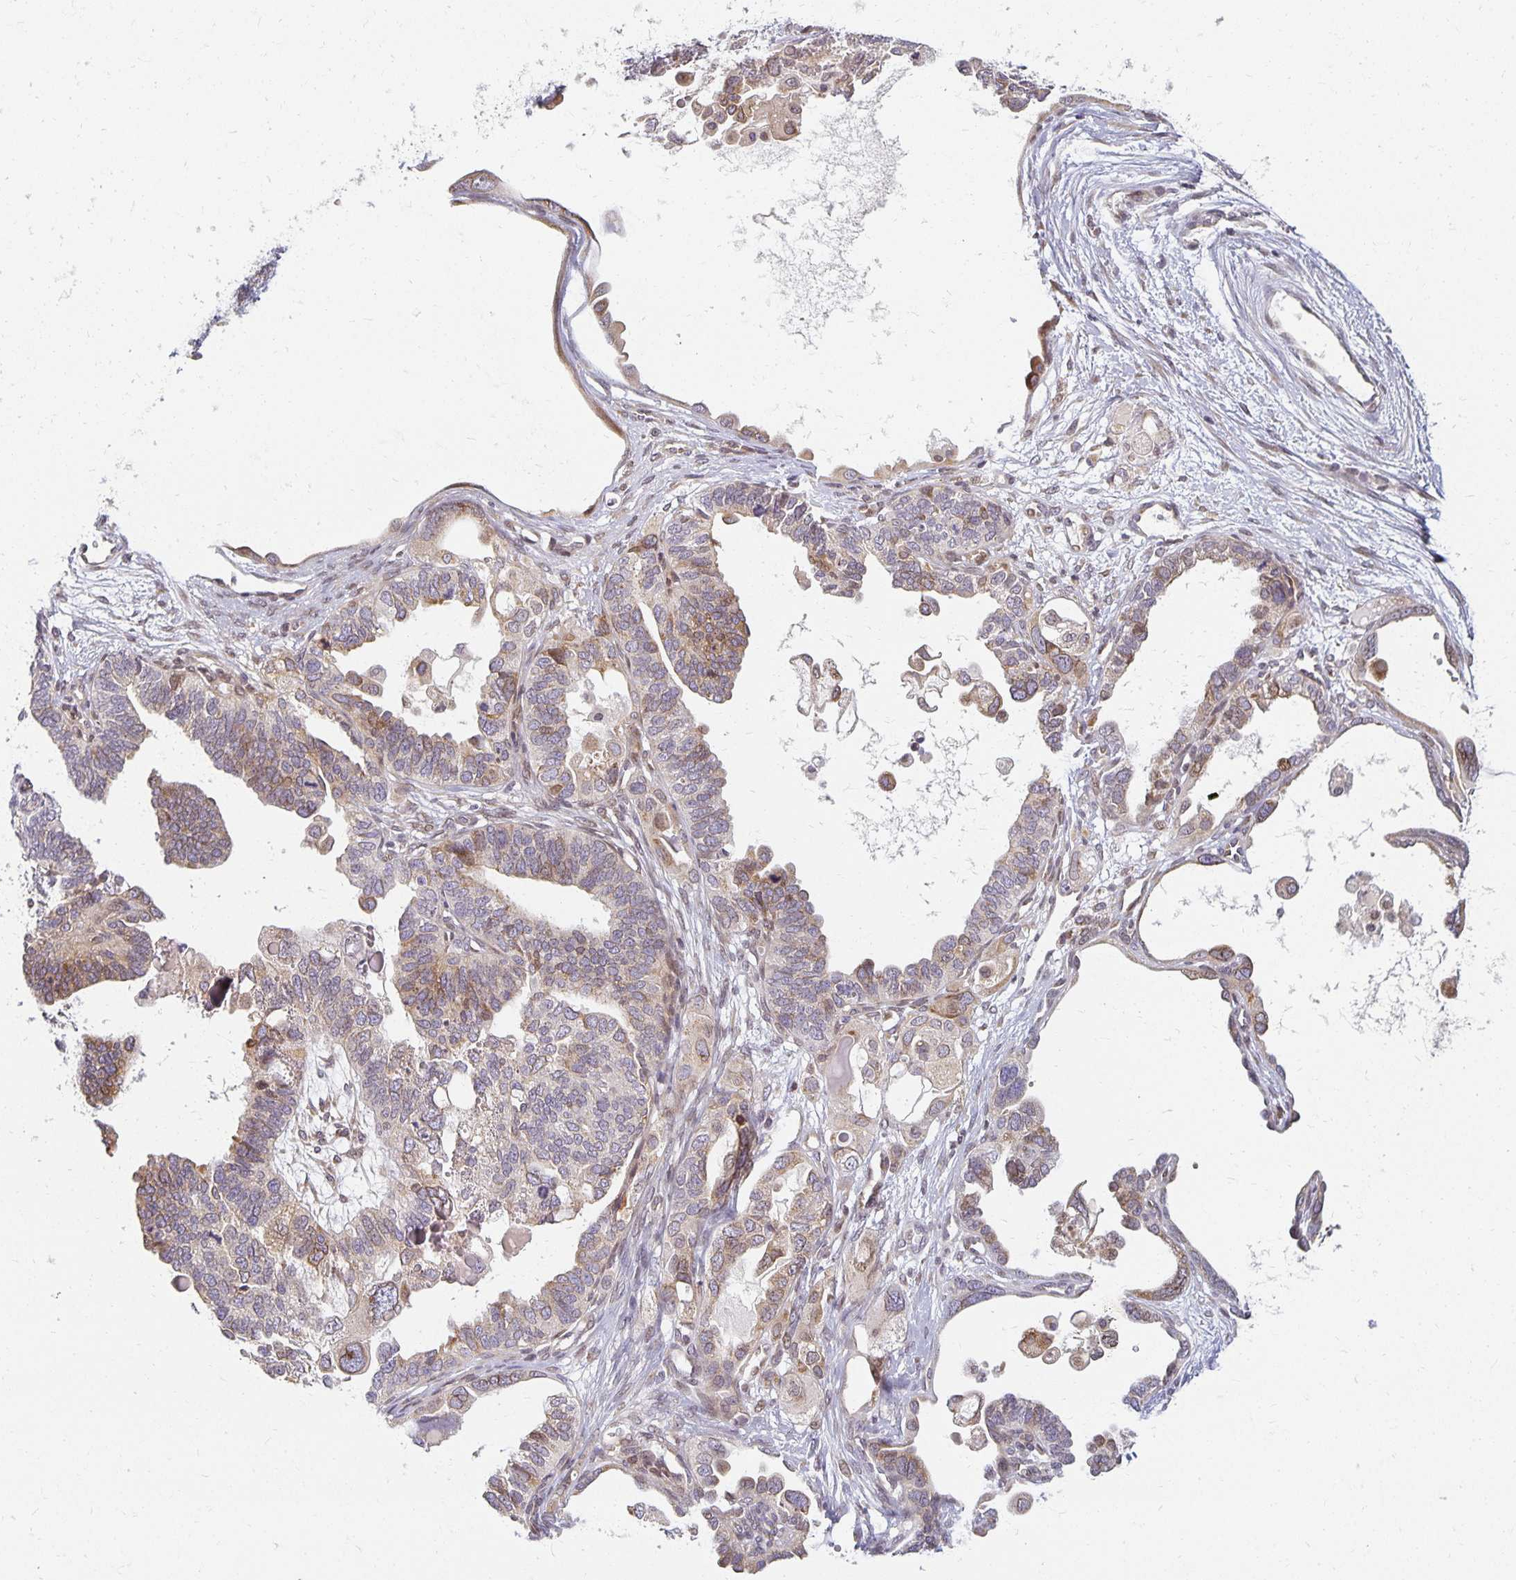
{"staining": {"intensity": "moderate", "quantity": "<25%", "location": "cytoplasmic/membranous"}, "tissue": "ovarian cancer", "cell_type": "Tumor cells", "image_type": "cancer", "snomed": [{"axis": "morphology", "description": "Cystadenocarcinoma, serous, NOS"}, {"axis": "topography", "description": "Ovary"}], "caption": "Immunohistochemical staining of ovarian serous cystadenocarcinoma exhibits moderate cytoplasmic/membranous protein positivity in about <25% of tumor cells.", "gene": "EHF", "patient": {"sex": "female", "age": 51}}